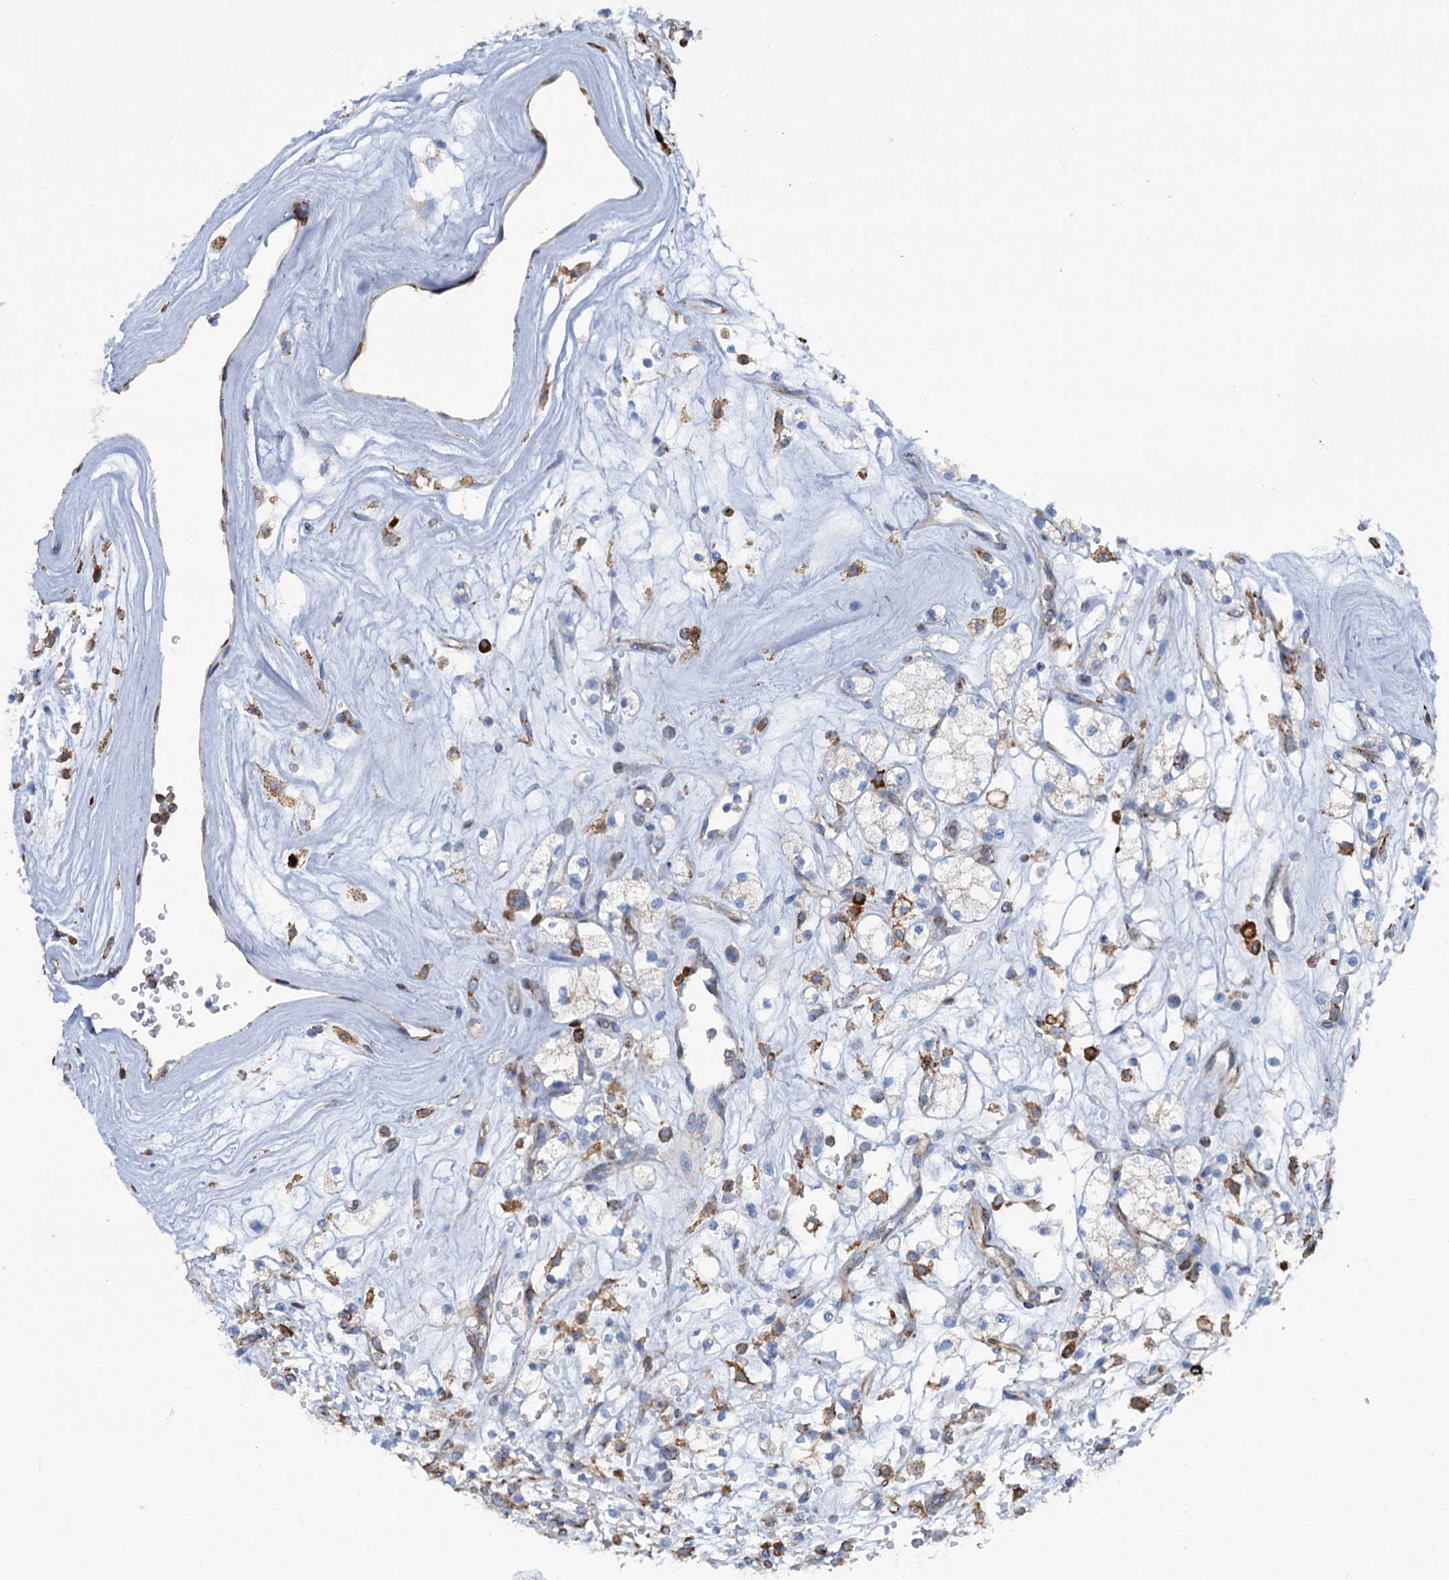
{"staining": {"intensity": "weak", "quantity": "<25%", "location": "cytoplasmic/membranous"}, "tissue": "renal cancer", "cell_type": "Tumor cells", "image_type": "cancer", "snomed": [{"axis": "morphology", "description": "Adenocarcinoma, NOS"}, {"axis": "topography", "description": "Kidney"}], "caption": "This photomicrograph is of renal cancer (adenocarcinoma) stained with immunohistochemistry (IHC) to label a protein in brown with the nuclei are counter-stained blue. There is no staining in tumor cells. (Brightfield microscopy of DAB (3,3'-diaminobenzidine) immunohistochemistry at high magnification).", "gene": "SHE", "patient": {"sex": "male", "age": 77}}